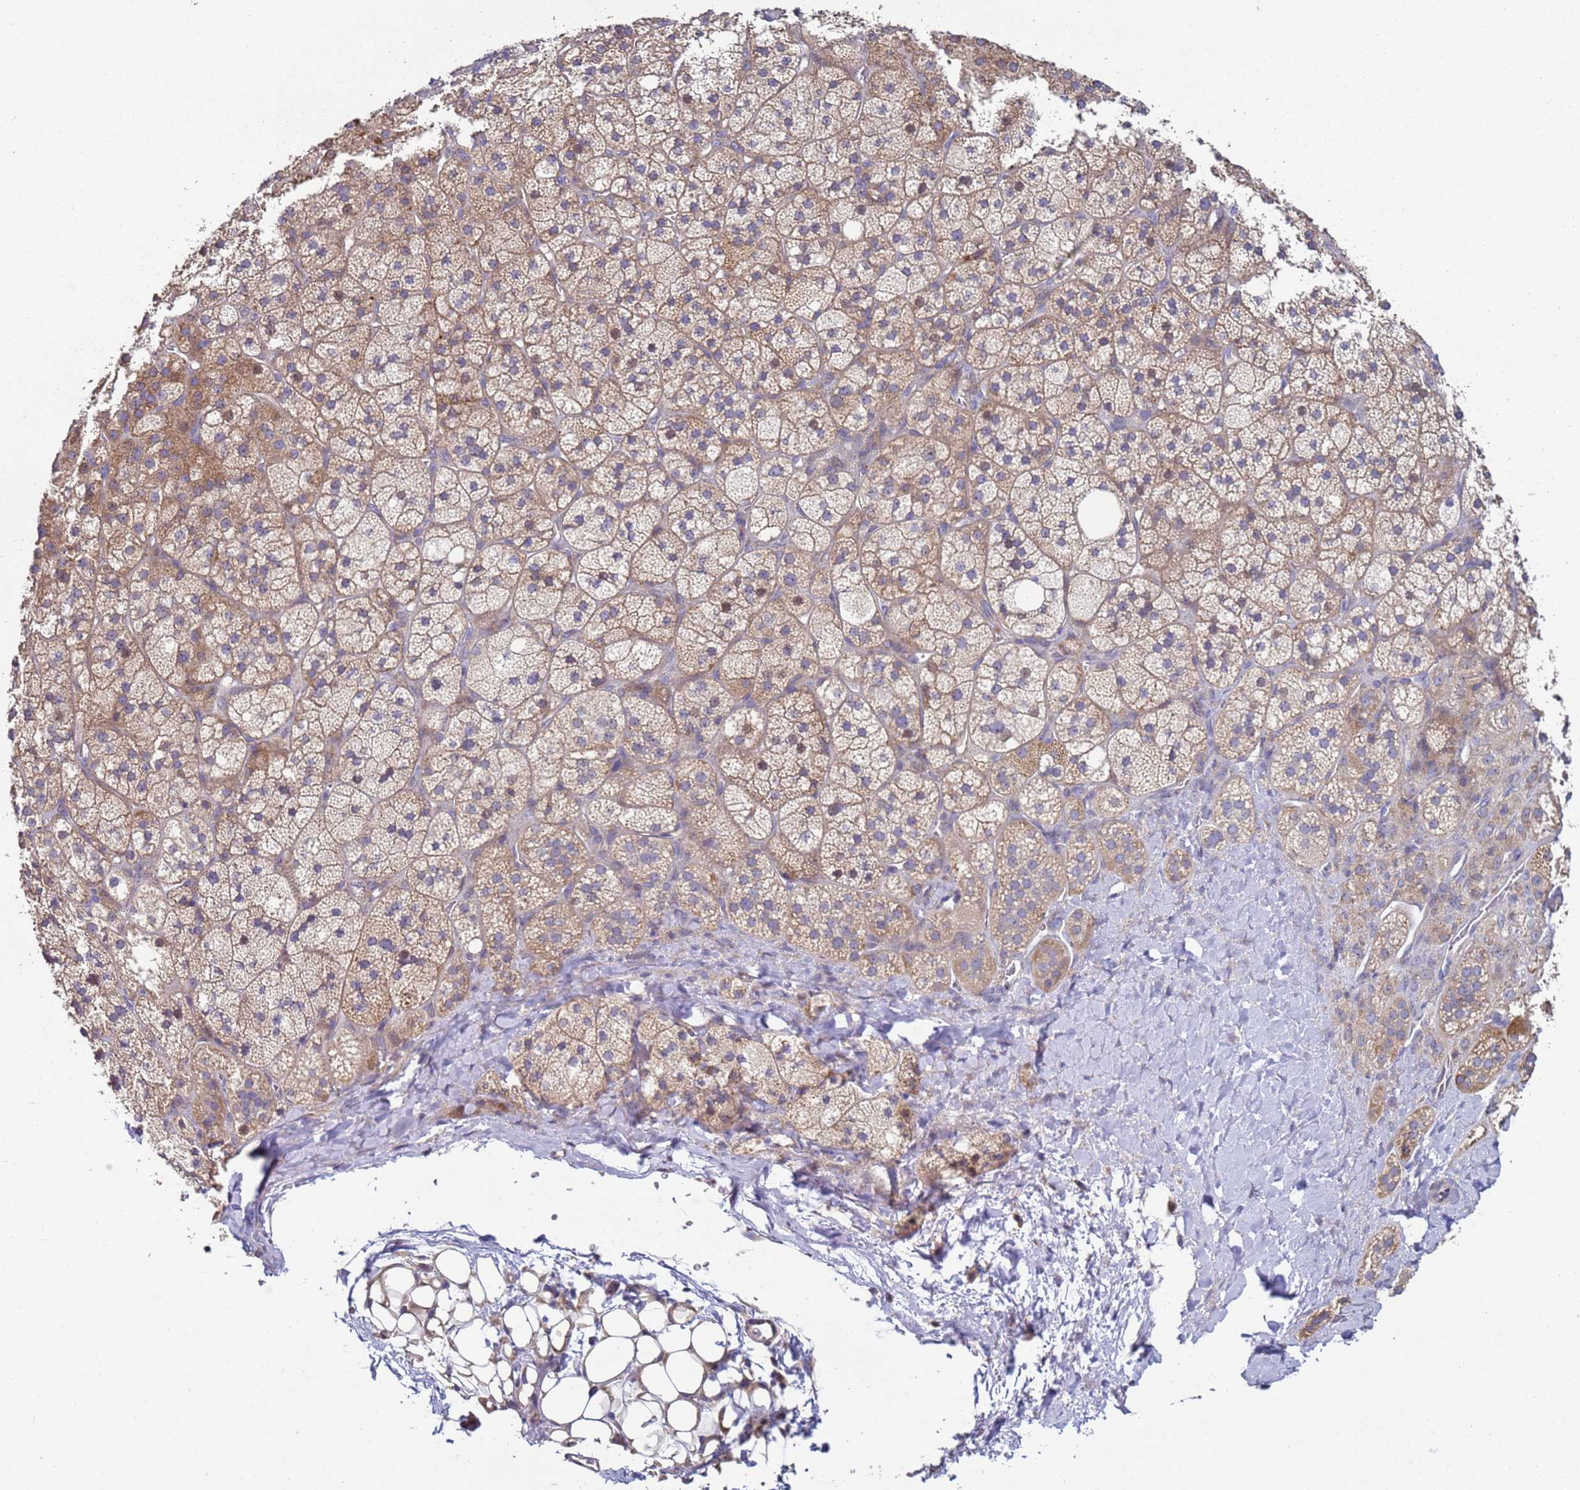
{"staining": {"intensity": "moderate", "quantity": "25%-75%", "location": "cytoplasmic/membranous"}, "tissue": "adrenal gland", "cell_type": "Glandular cells", "image_type": "normal", "snomed": [{"axis": "morphology", "description": "Normal tissue, NOS"}, {"axis": "topography", "description": "Adrenal gland"}], "caption": "A histopathology image of human adrenal gland stained for a protein shows moderate cytoplasmic/membranous brown staining in glandular cells. The staining is performed using DAB brown chromogen to label protein expression. The nuclei are counter-stained blue using hematoxylin.", "gene": "DIP2B", "patient": {"sex": "male", "age": 61}}